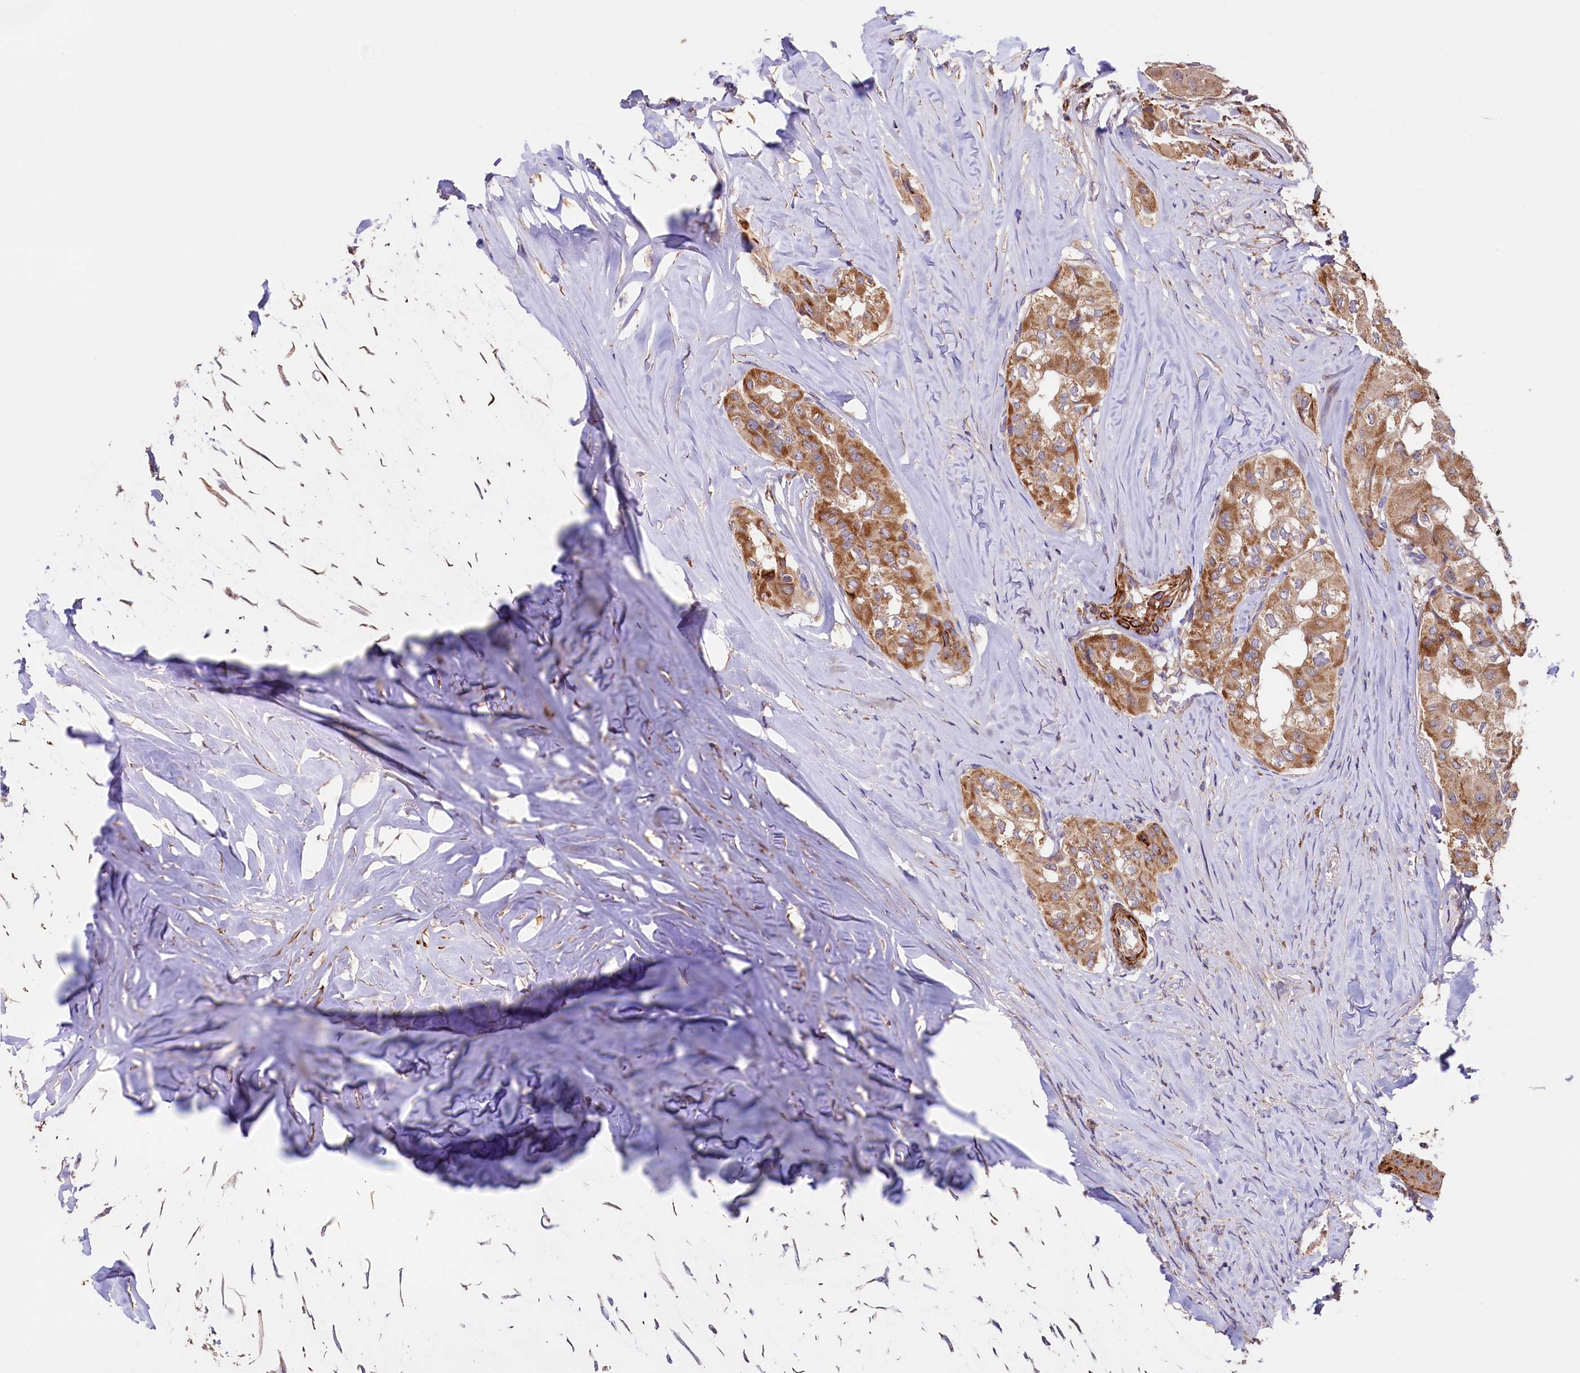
{"staining": {"intensity": "moderate", "quantity": ">75%", "location": "cytoplasmic/membranous"}, "tissue": "thyroid cancer", "cell_type": "Tumor cells", "image_type": "cancer", "snomed": [{"axis": "morphology", "description": "Papillary adenocarcinoma, NOS"}, {"axis": "topography", "description": "Thyroid gland"}], "caption": "Tumor cells display moderate cytoplasmic/membranous expression in about >75% of cells in thyroid cancer.", "gene": "CIAO3", "patient": {"sex": "female", "age": 59}}